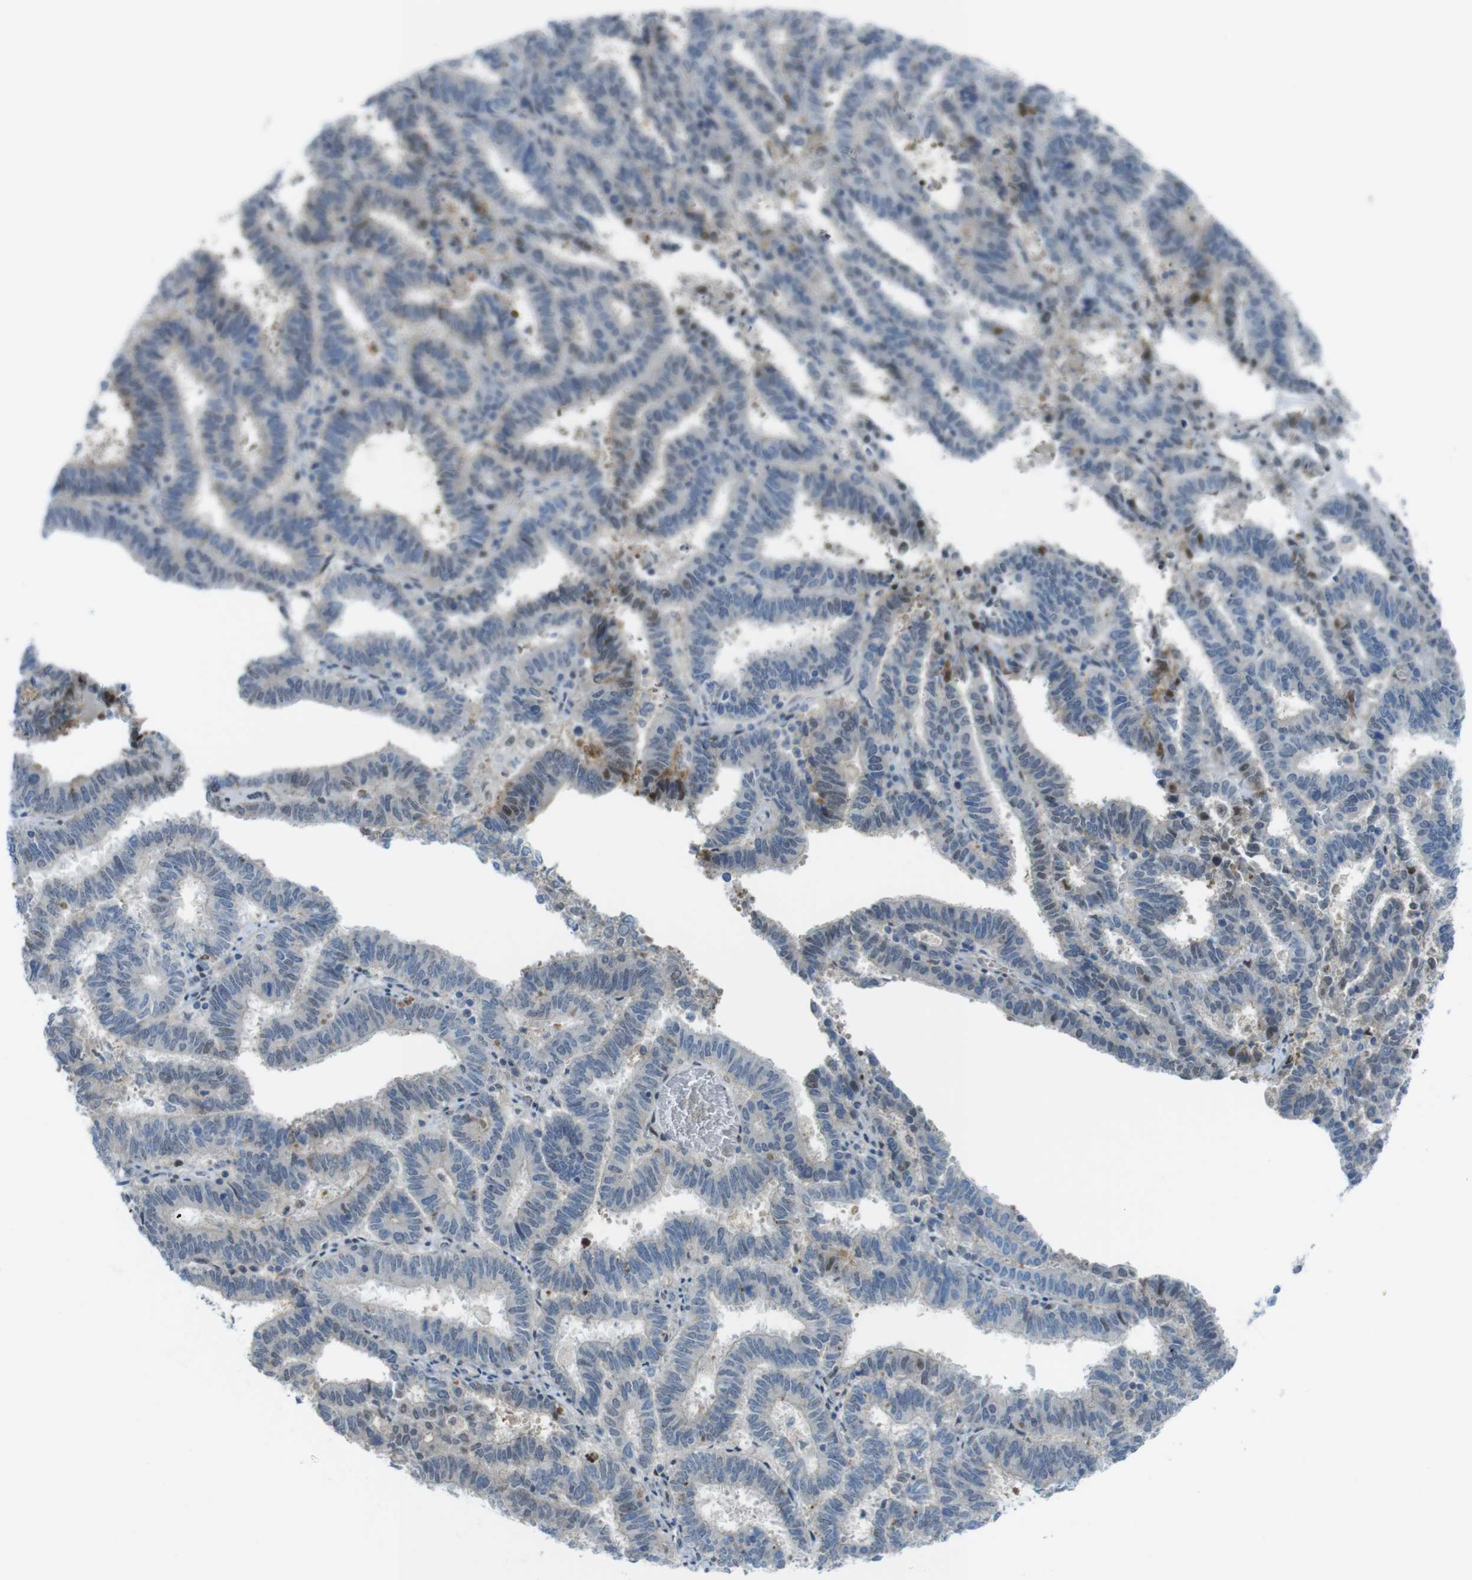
{"staining": {"intensity": "moderate", "quantity": "<25%", "location": "cytoplasmic/membranous,nuclear"}, "tissue": "endometrial cancer", "cell_type": "Tumor cells", "image_type": "cancer", "snomed": [{"axis": "morphology", "description": "Adenocarcinoma, NOS"}, {"axis": "topography", "description": "Uterus"}], "caption": "Immunohistochemical staining of human adenocarcinoma (endometrial) displays low levels of moderate cytoplasmic/membranous and nuclear positivity in approximately <25% of tumor cells.", "gene": "UBB", "patient": {"sex": "female", "age": 83}}